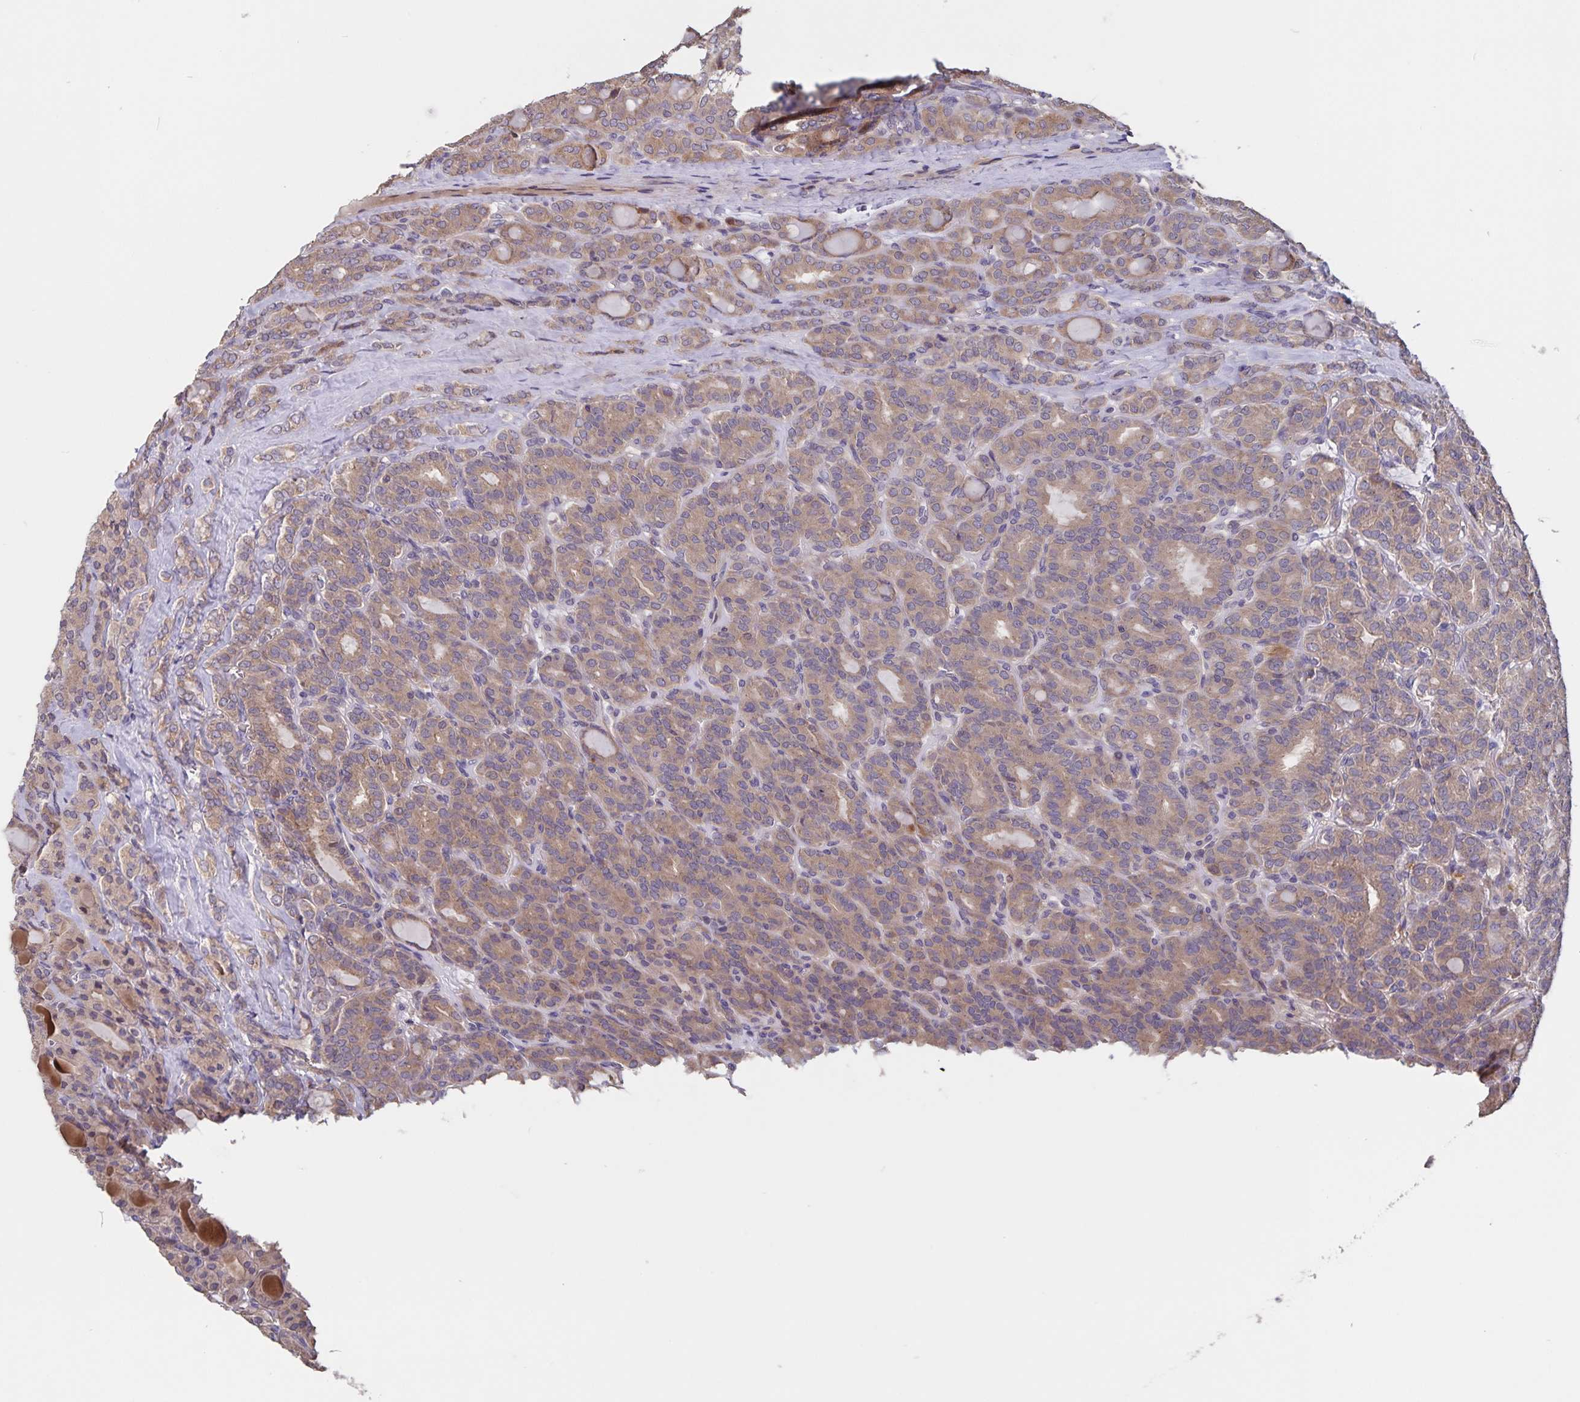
{"staining": {"intensity": "moderate", "quantity": ">75%", "location": "cytoplasmic/membranous"}, "tissue": "thyroid cancer", "cell_type": "Tumor cells", "image_type": "cancer", "snomed": [{"axis": "morphology", "description": "Normal tissue, NOS"}, {"axis": "morphology", "description": "Follicular adenoma carcinoma, NOS"}, {"axis": "topography", "description": "Thyroid gland"}], "caption": "A micrograph of thyroid cancer stained for a protein reveals moderate cytoplasmic/membranous brown staining in tumor cells.", "gene": "FBXL16", "patient": {"sex": "female", "age": 31}}